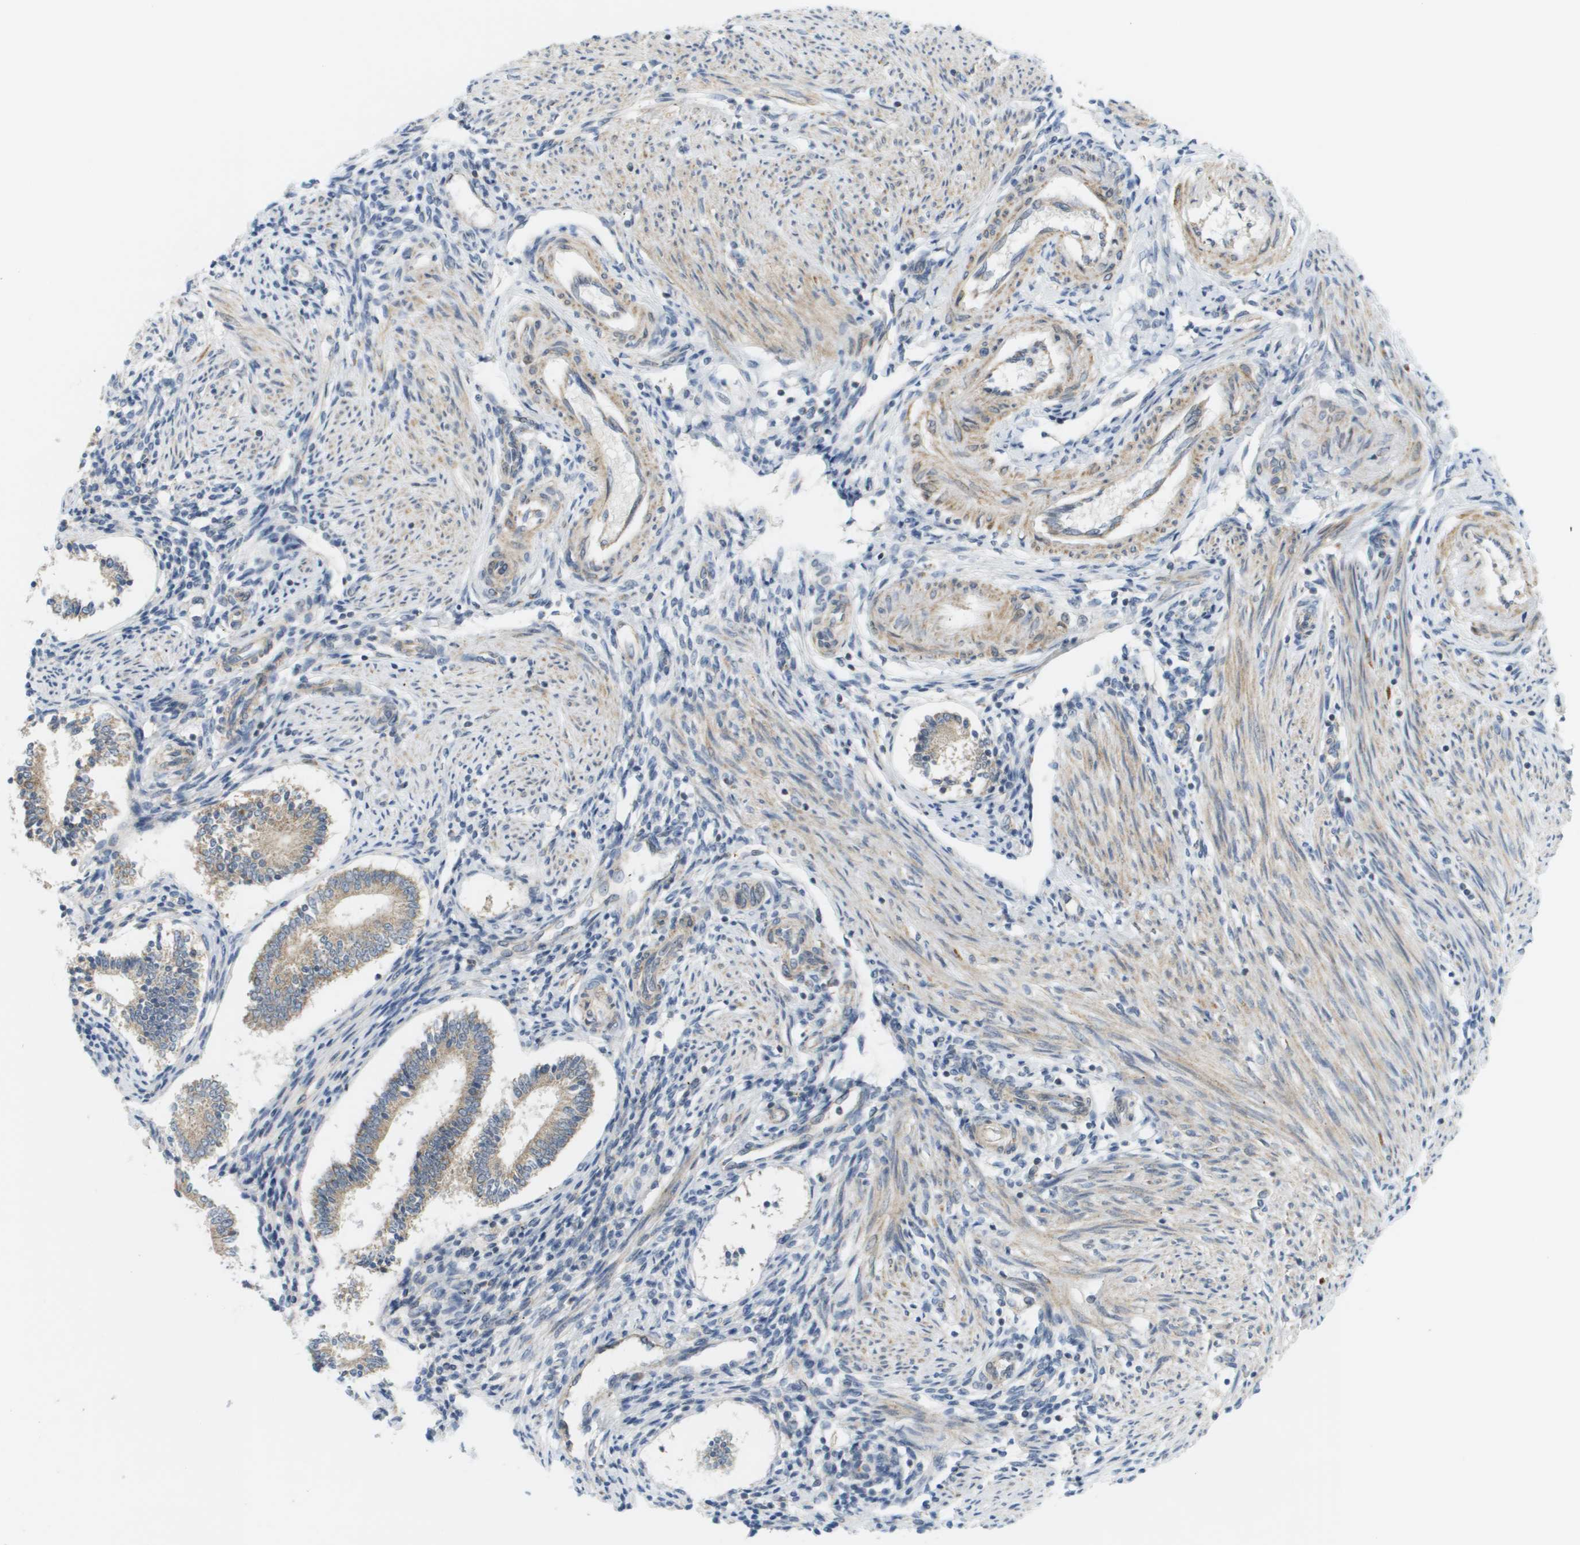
{"staining": {"intensity": "negative", "quantity": "none", "location": "none"}, "tissue": "endometrium", "cell_type": "Cells in endometrial stroma", "image_type": "normal", "snomed": [{"axis": "morphology", "description": "Normal tissue, NOS"}, {"axis": "topography", "description": "Endometrium"}], "caption": "Immunohistochemistry (IHC) of unremarkable endometrium shows no expression in cells in endometrial stroma. (Brightfield microscopy of DAB (3,3'-diaminobenzidine) immunohistochemistry (IHC) at high magnification).", "gene": "PROC", "patient": {"sex": "female", "age": 42}}